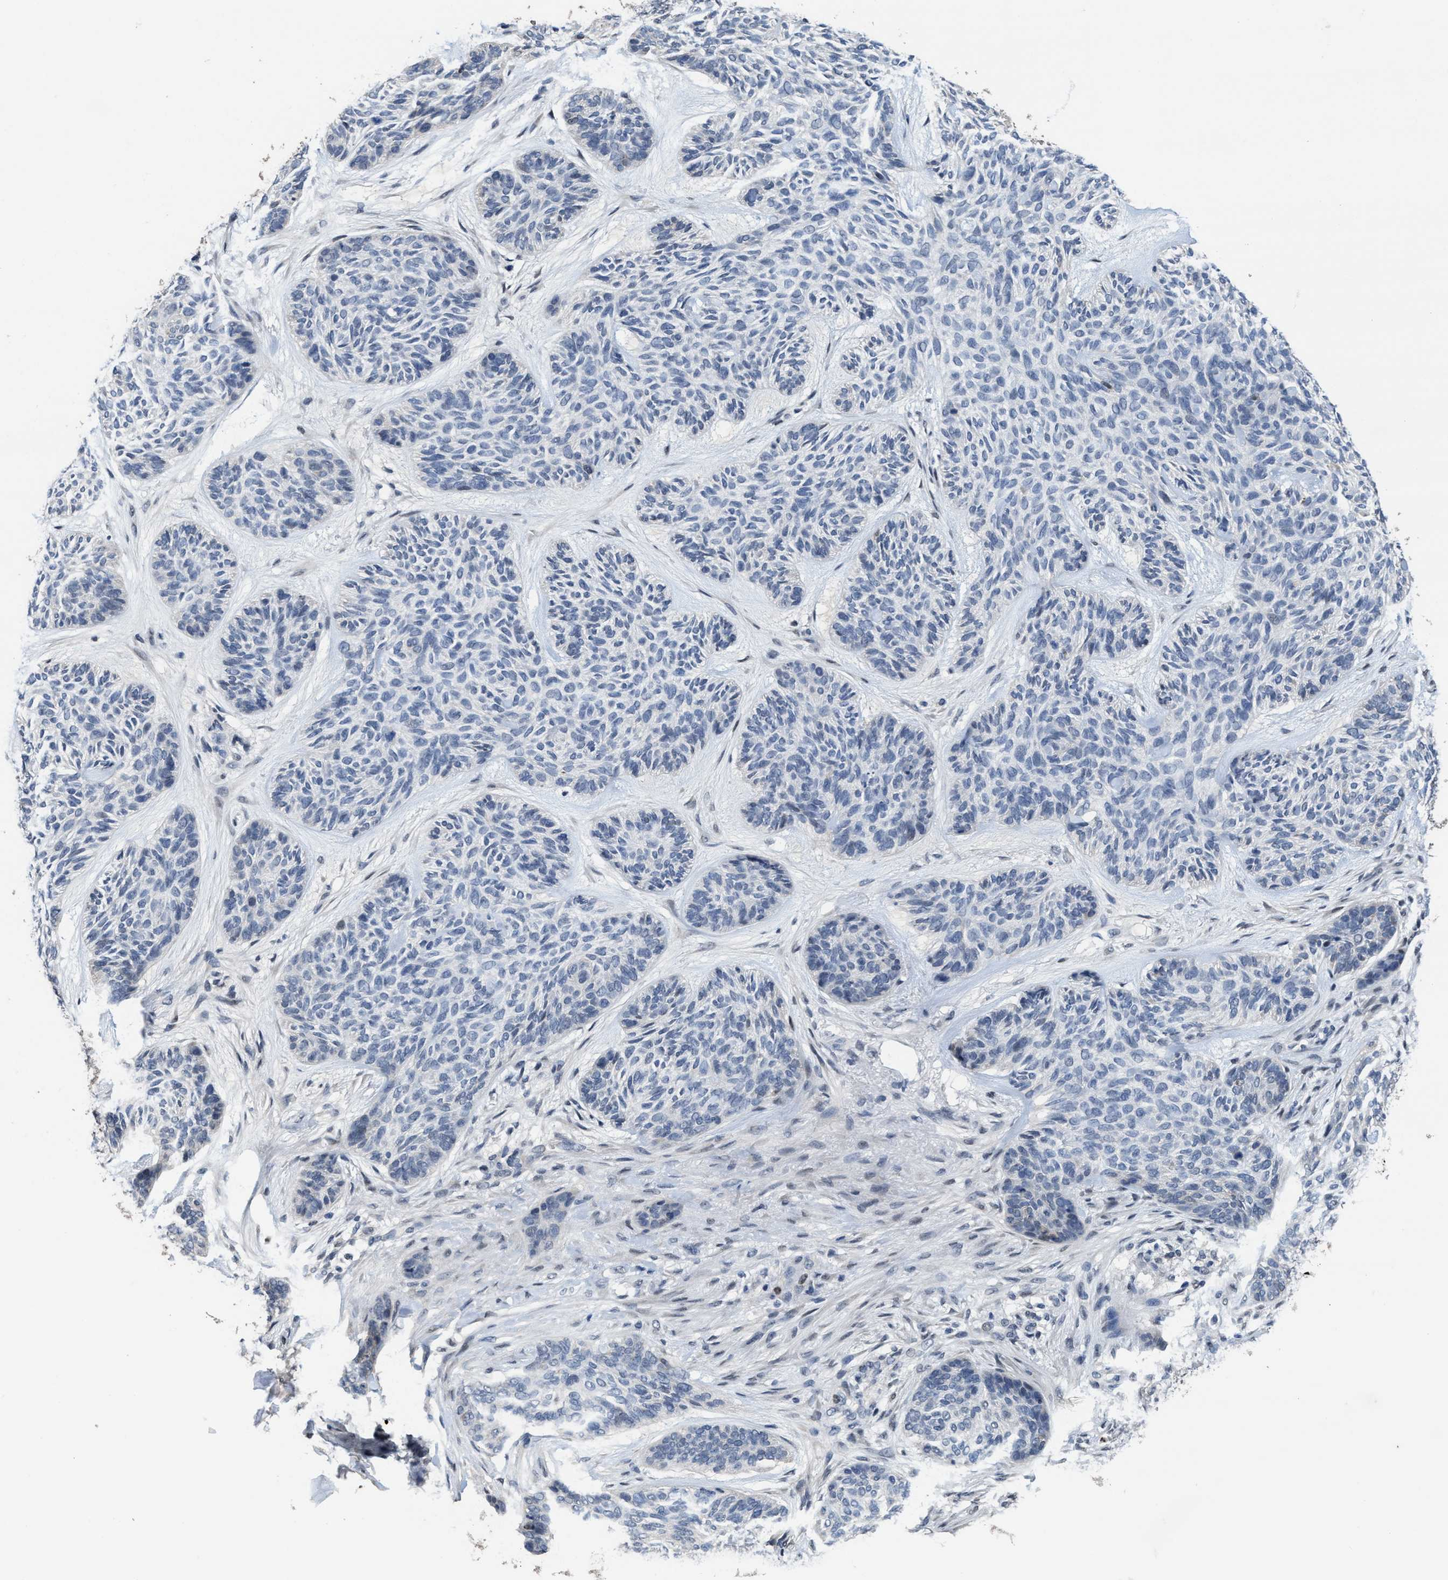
{"staining": {"intensity": "negative", "quantity": "none", "location": "none"}, "tissue": "skin cancer", "cell_type": "Tumor cells", "image_type": "cancer", "snomed": [{"axis": "morphology", "description": "Basal cell carcinoma"}, {"axis": "topography", "description": "Skin"}], "caption": "DAB (3,3'-diaminobenzidine) immunohistochemical staining of human skin cancer (basal cell carcinoma) displays no significant positivity in tumor cells.", "gene": "ZNF20", "patient": {"sex": "male", "age": 55}}